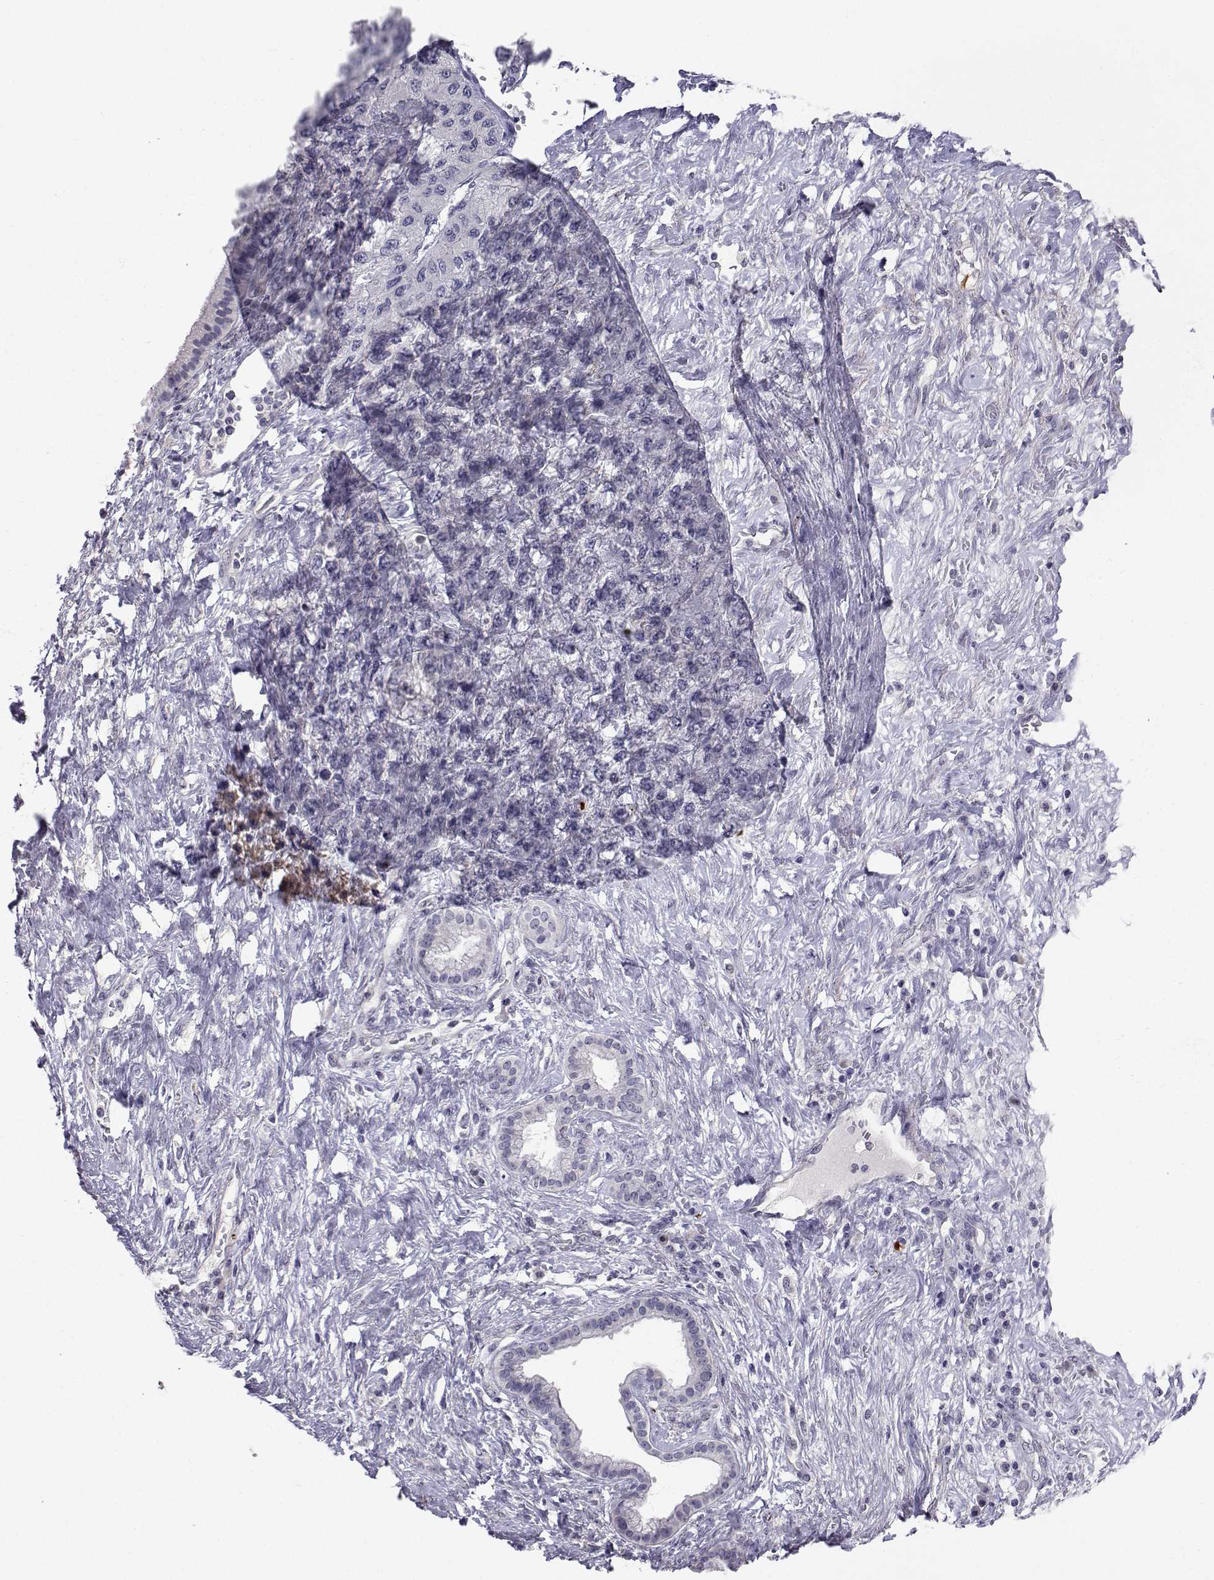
{"staining": {"intensity": "negative", "quantity": "none", "location": "none"}, "tissue": "pancreatic cancer", "cell_type": "Tumor cells", "image_type": "cancer", "snomed": [{"axis": "morphology", "description": "Adenocarcinoma, NOS"}, {"axis": "topography", "description": "Pancreas"}], "caption": "Tumor cells are negative for protein expression in human pancreatic adenocarcinoma.", "gene": "SLC6A3", "patient": {"sex": "male", "age": 44}}